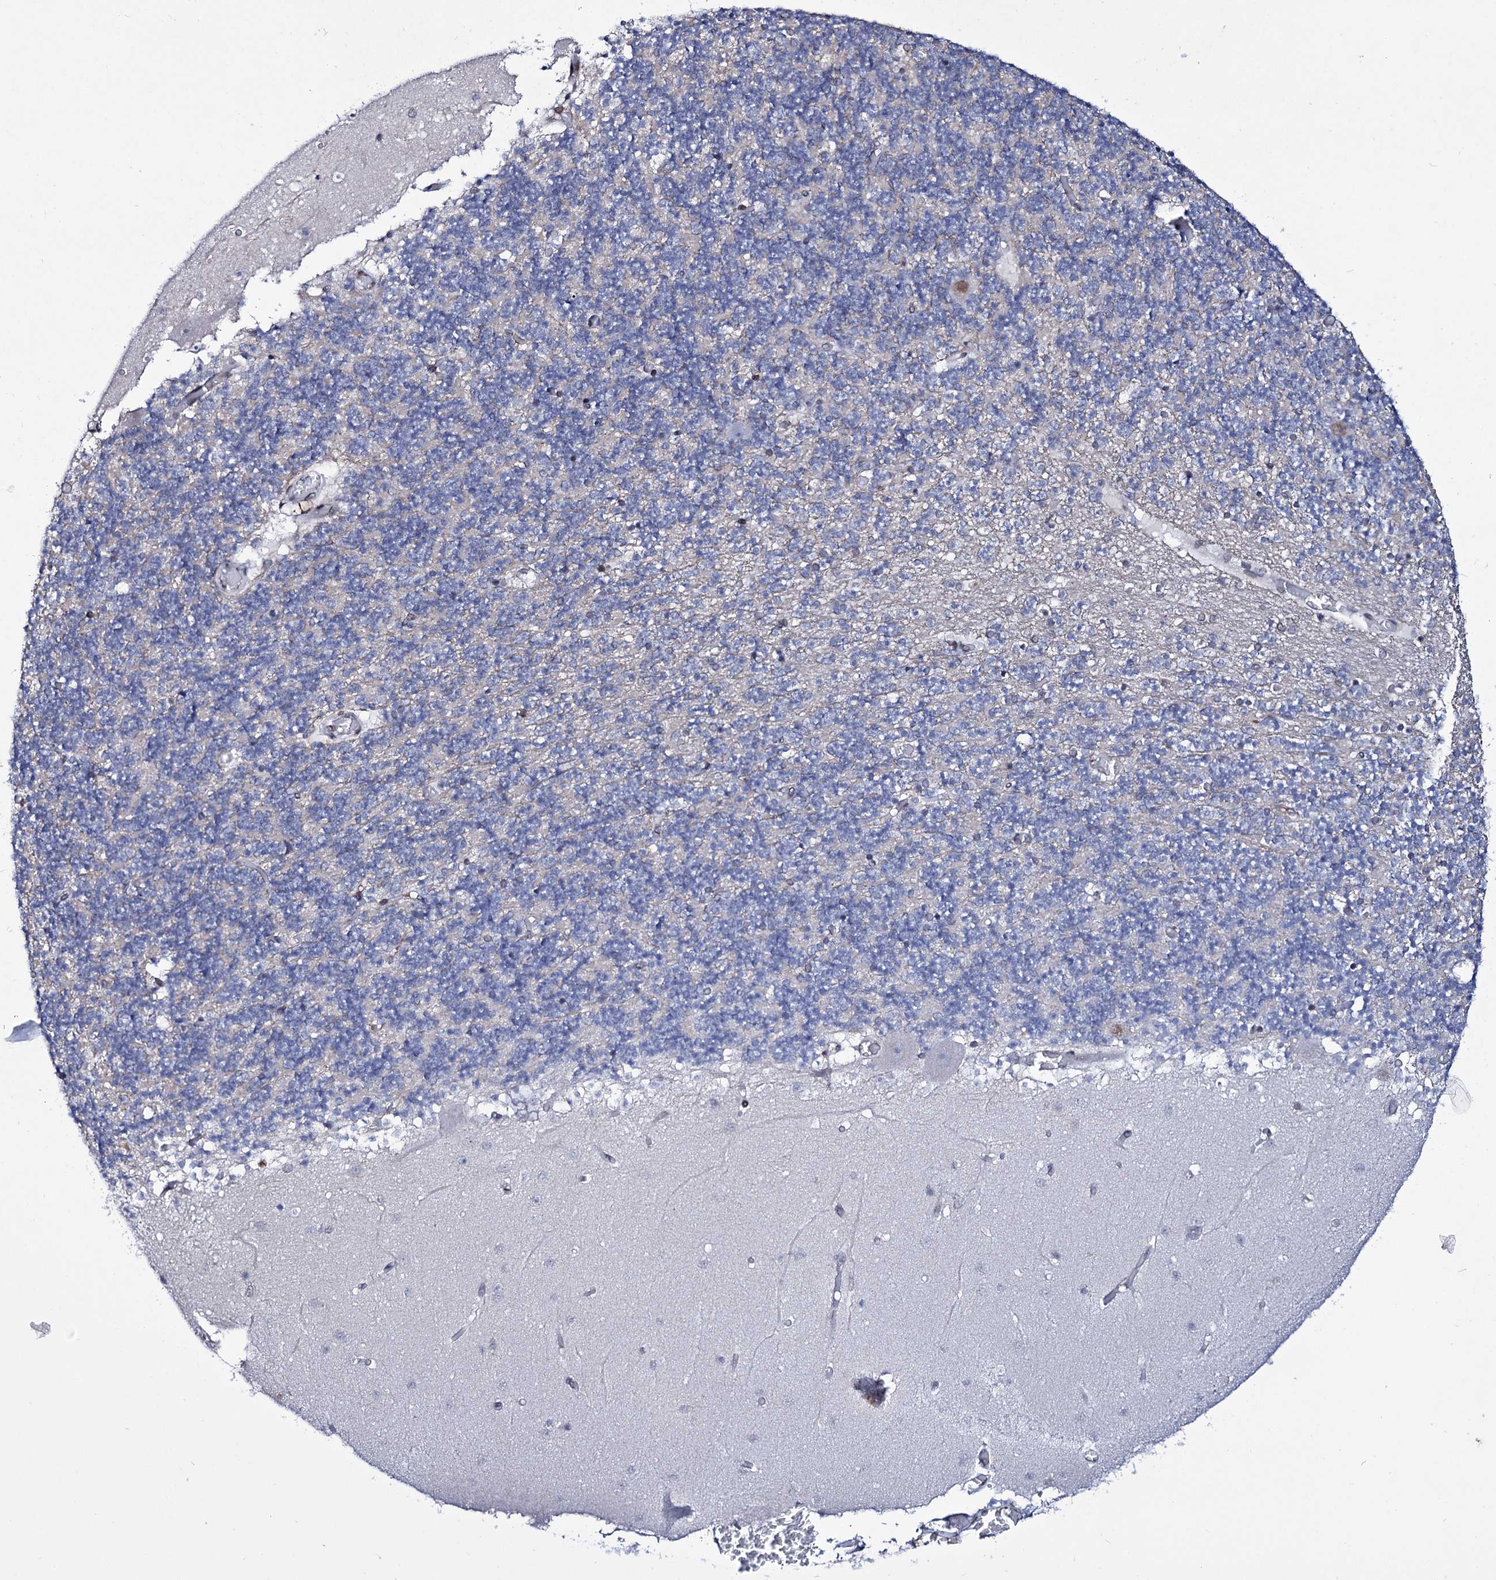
{"staining": {"intensity": "negative", "quantity": "none", "location": "none"}, "tissue": "cerebellum", "cell_type": "Cells in granular layer", "image_type": "normal", "snomed": [{"axis": "morphology", "description": "Normal tissue, NOS"}, {"axis": "topography", "description": "Cerebellum"}], "caption": "Photomicrograph shows no protein staining in cells in granular layer of normal cerebellum.", "gene": "ZC3H12C", "patient": {"sex": "female", "age": 28}}